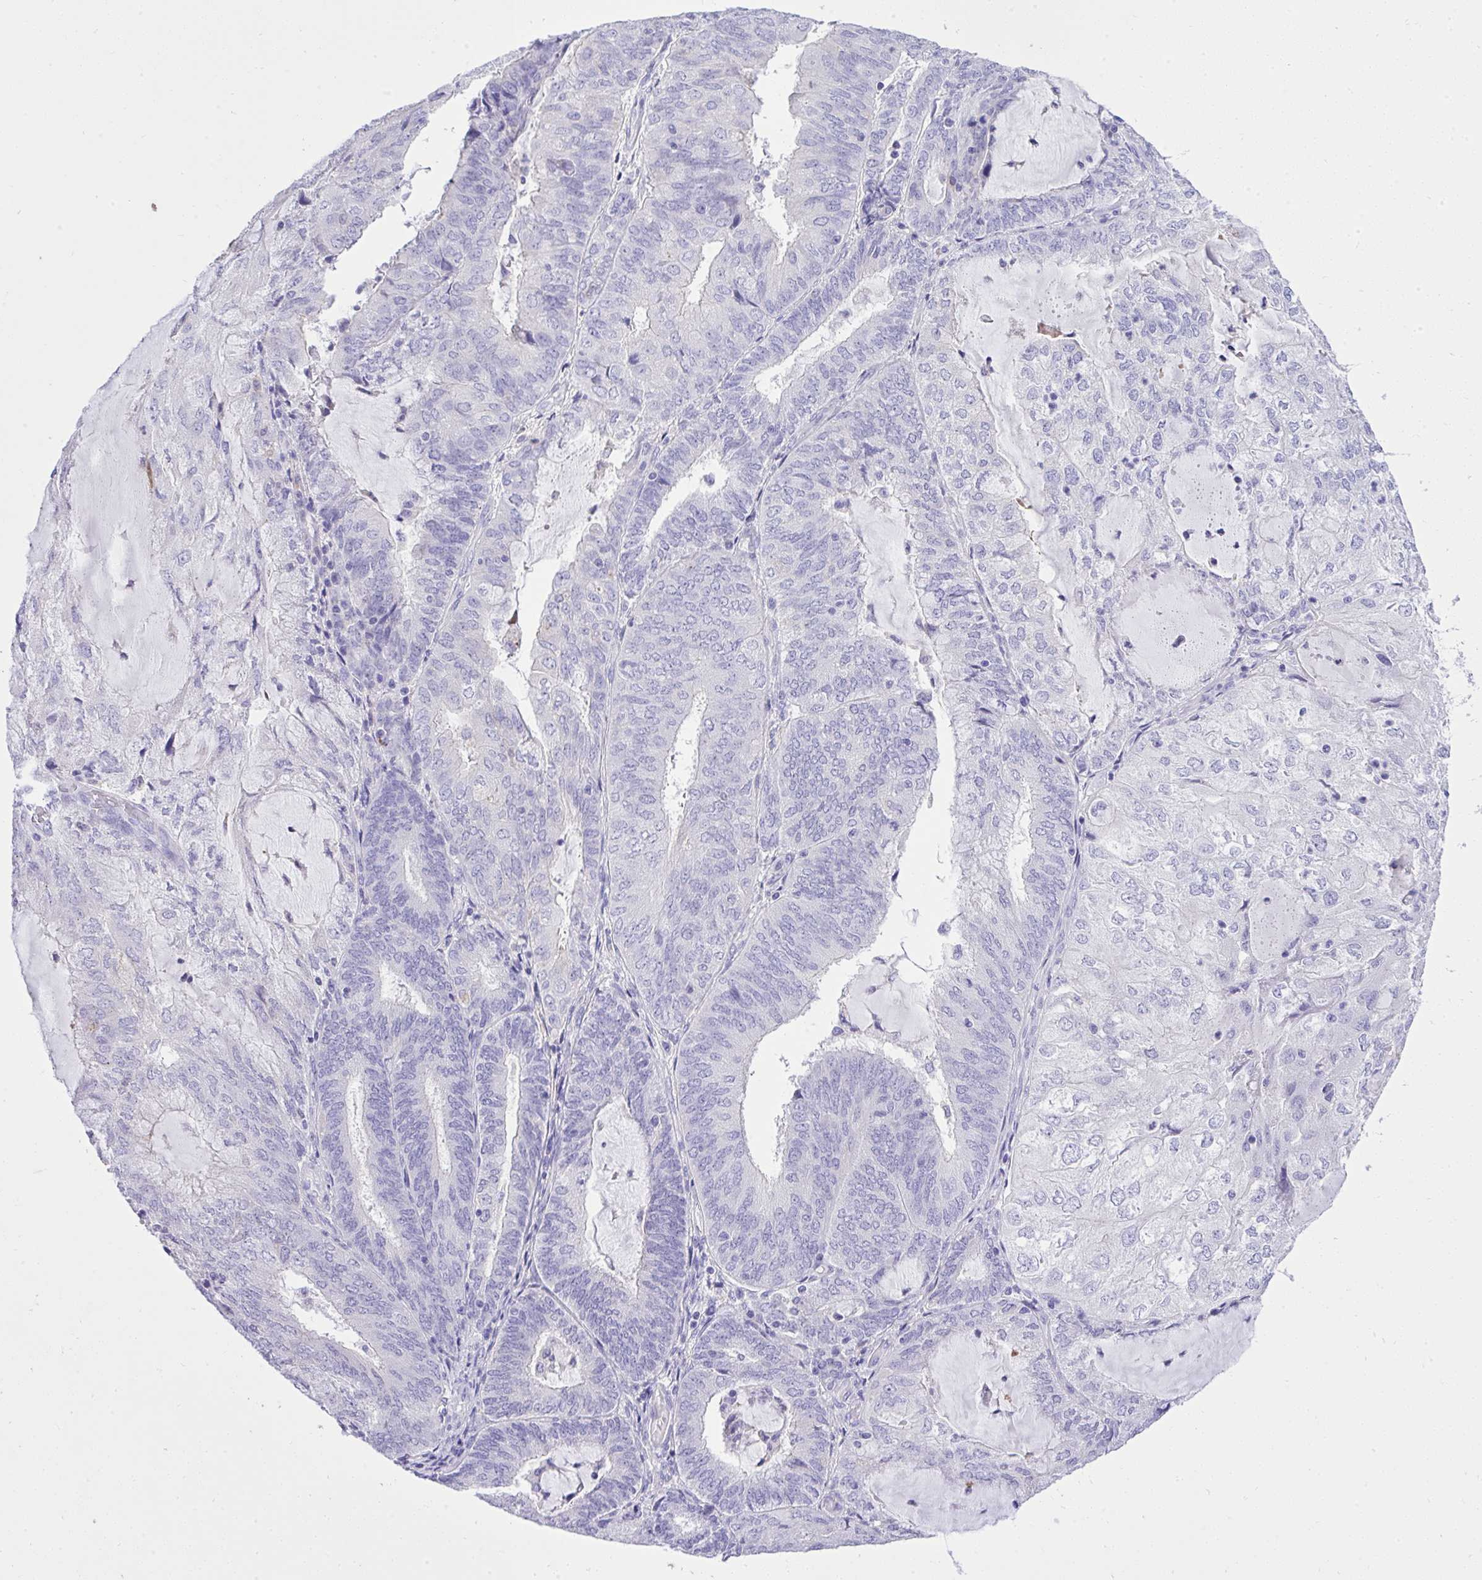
{"staining": {"intensity": "negative", "quantity": "none", "location": "none"}, "tissue": "endometrial cancer", "cell_type": "Tumor cells", "image_type": "cancer", "snomed": [{"axis": "morphology", "description": "Adenocarcinoma, NOS"}, {"axis": "topography", "description": "Endometrium"}], "caption": "Immunohistochemical staining of human endometrial cancer shows no significant expression in tumor cells.", "gene": "ST6GALNAC3", "patient": {"sex": "female", "age": 81}}